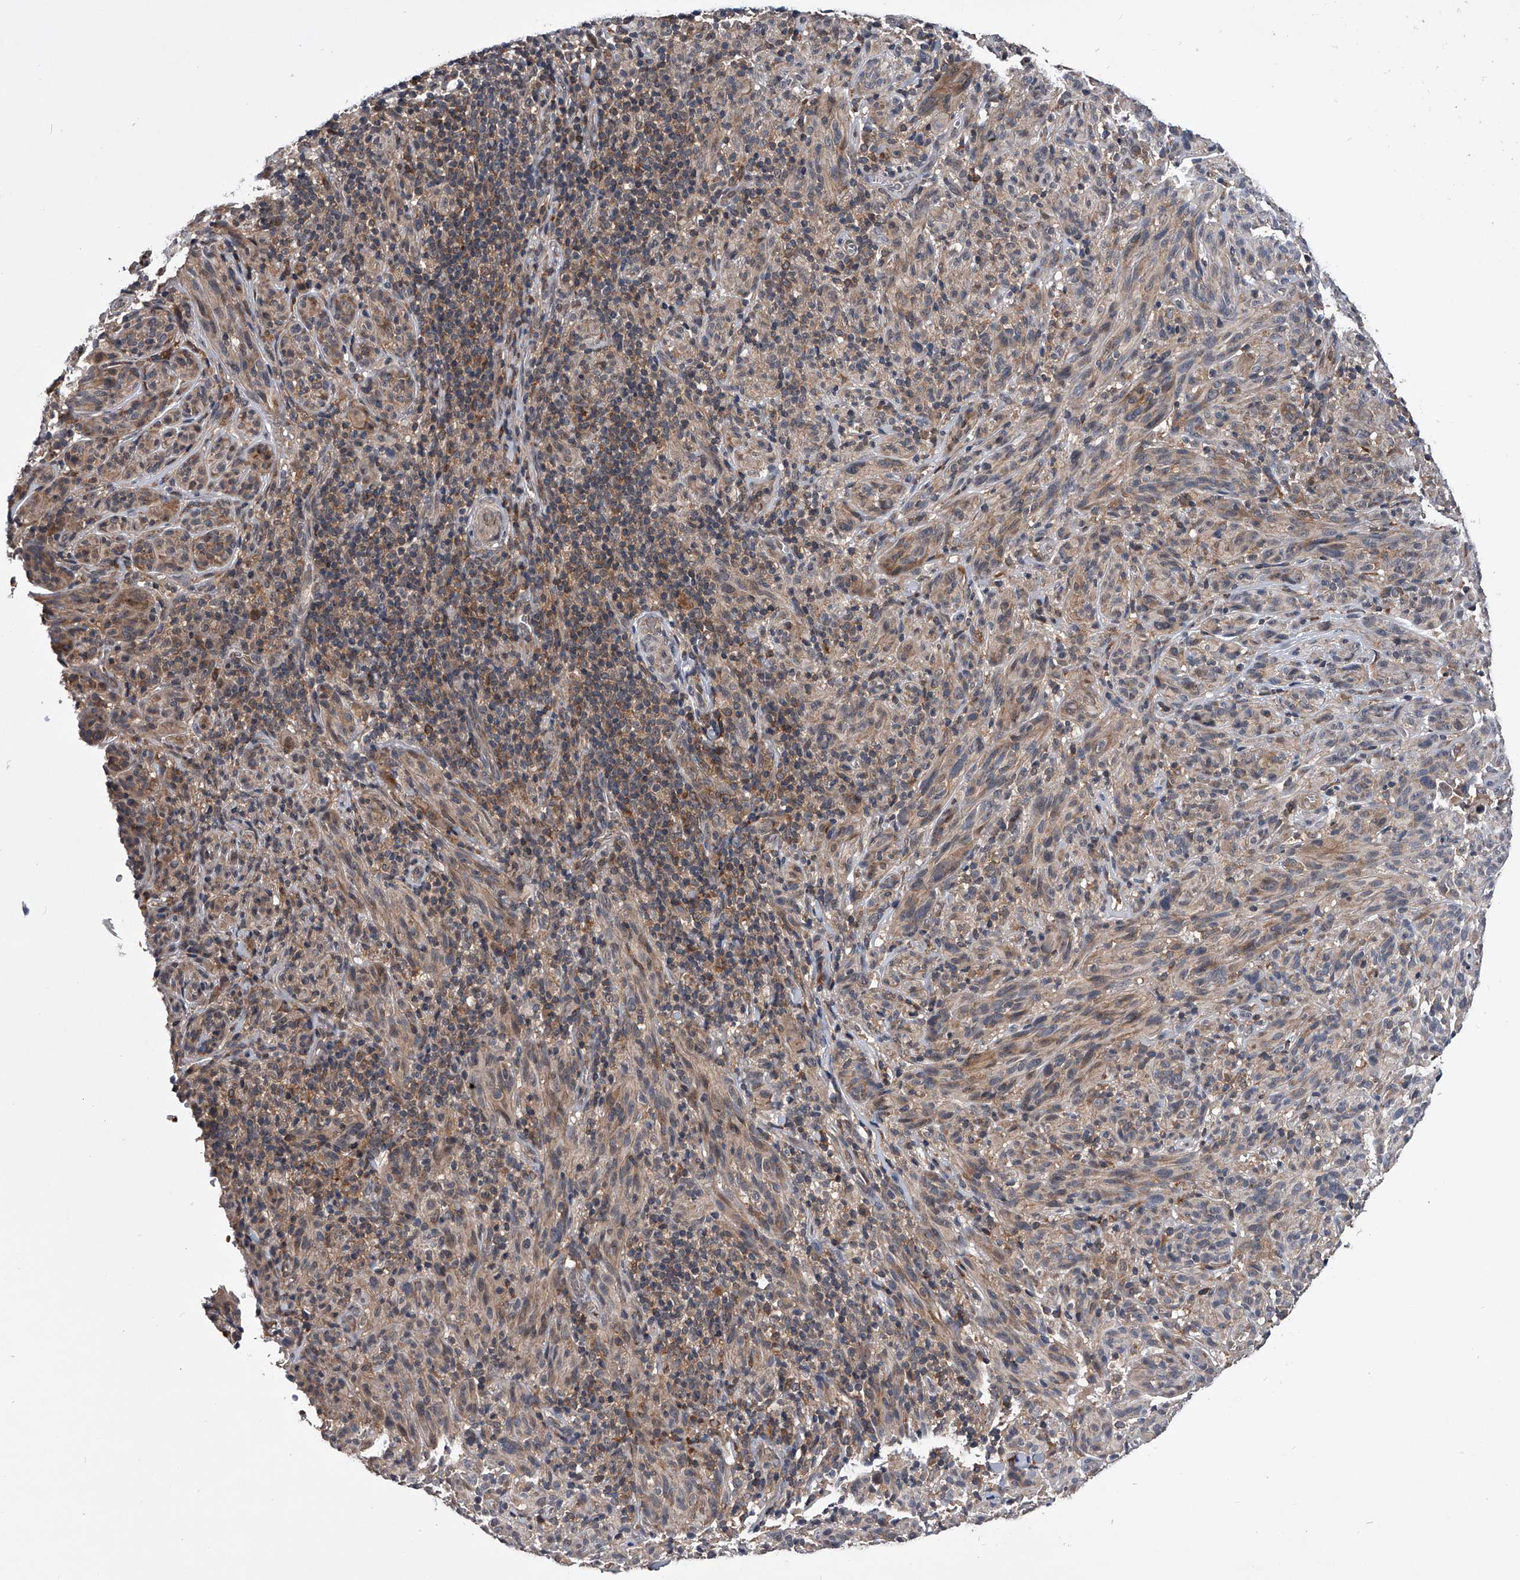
{"staining": {"intensity": "weak", "quantity": "<25%", "location": "cytoplasmic/membranous"}, "tissue": "melanoma", "cell_type": "Tumor cells", "image_type": "cancer", "snomed": [{"axis": "morphology", "description": "Malignant melanoma, NOS"}, {"axis": "topography", "description": "Skin of head"}], "caption": "This is an IHC image of human melanoma. There is no expression in tumor cells.", "gene": "ZNF30", "patient": {"sex": "male", "age": 96}}